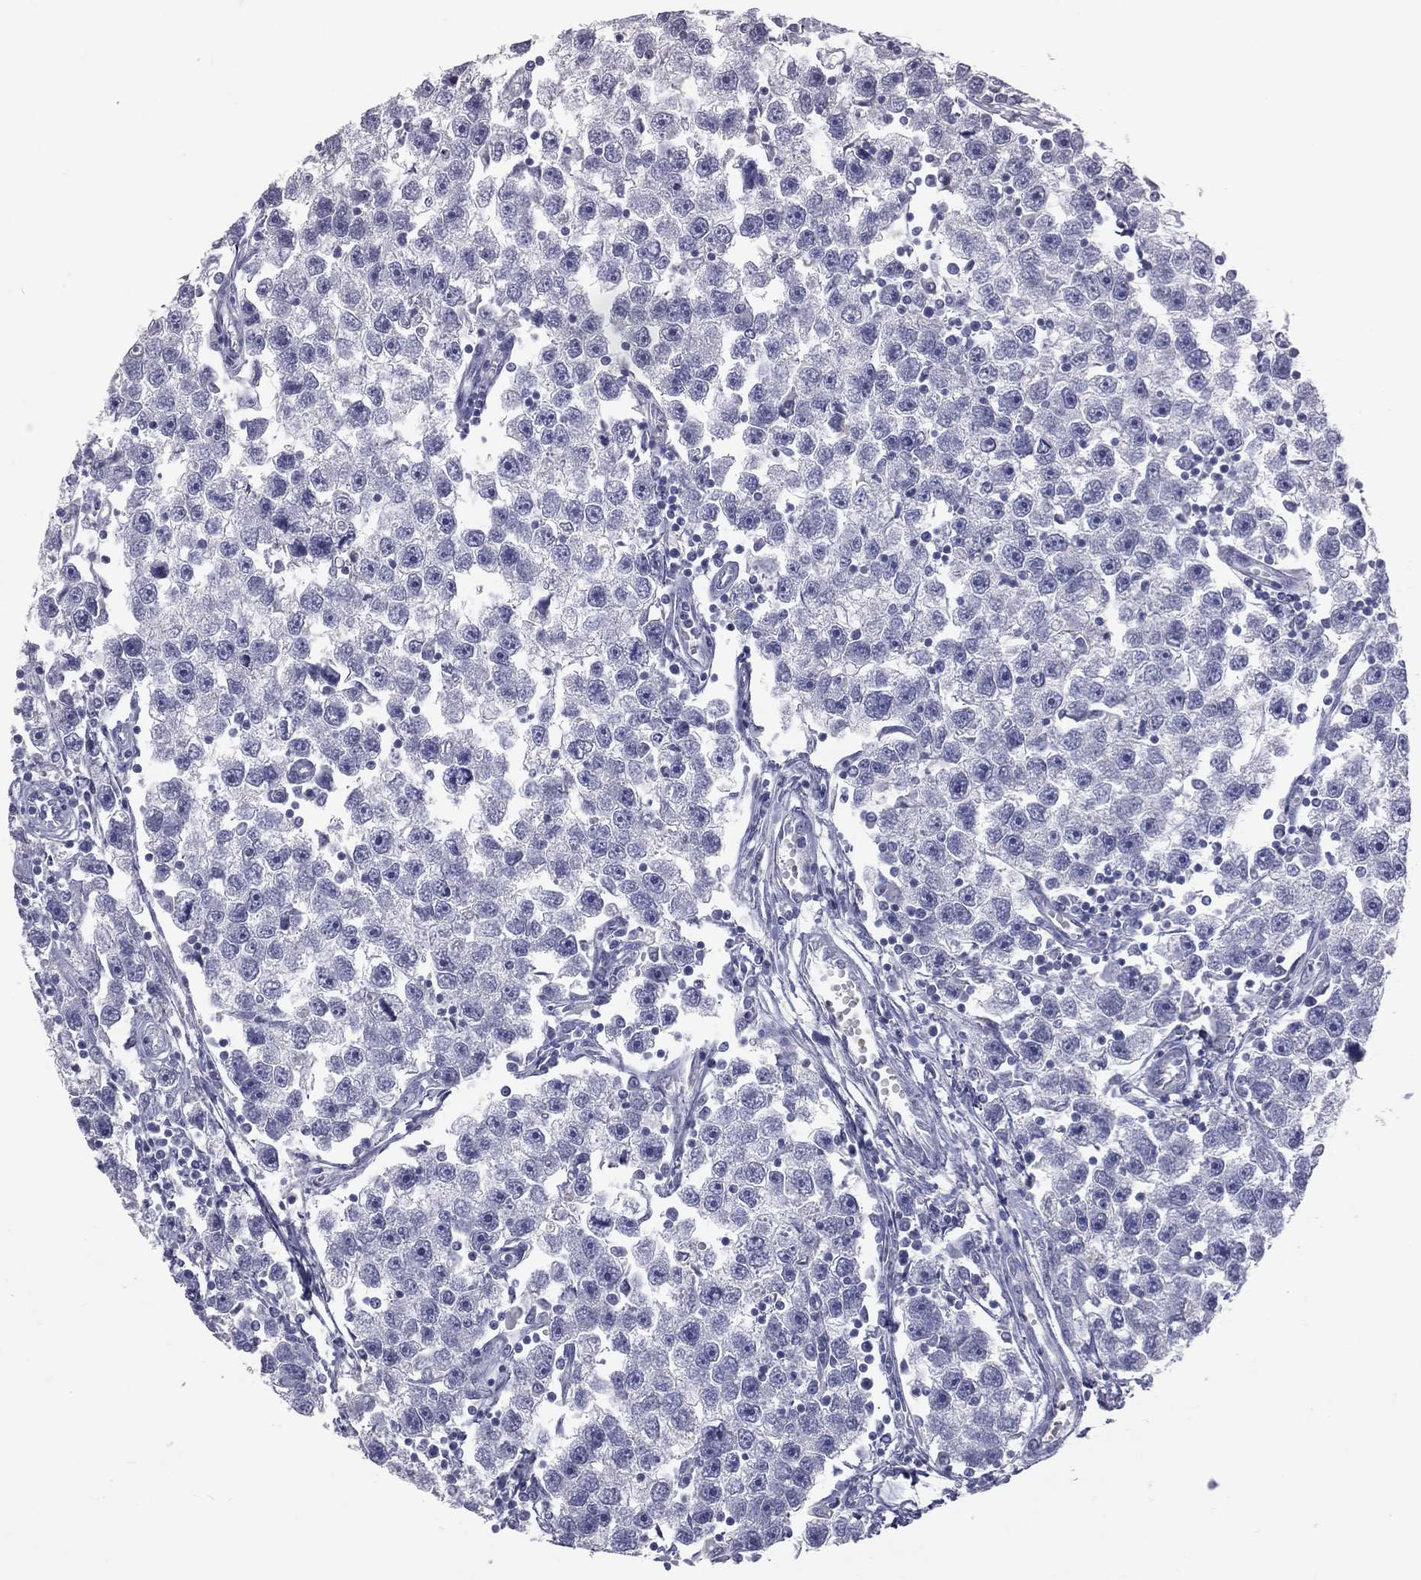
{"staining": {"intensity": "negative", "quantity": "none", "location": "none"}, "tissue": "testis cancer", "cell_type": "Tumor cells", "image_type": "cancer", "snomed": [{"axis": "morphology", "description": "Seminoma, NOS"}, {"axis": "topography", "description": "Testis"}], "caption": "A high-resolution micrograph shows immunohistochemistry staining of testis cancer, which displays no significant positivity in tumor cells.", "gene": "TFPI2", "patient": {"sex": "male", "age": 30}}